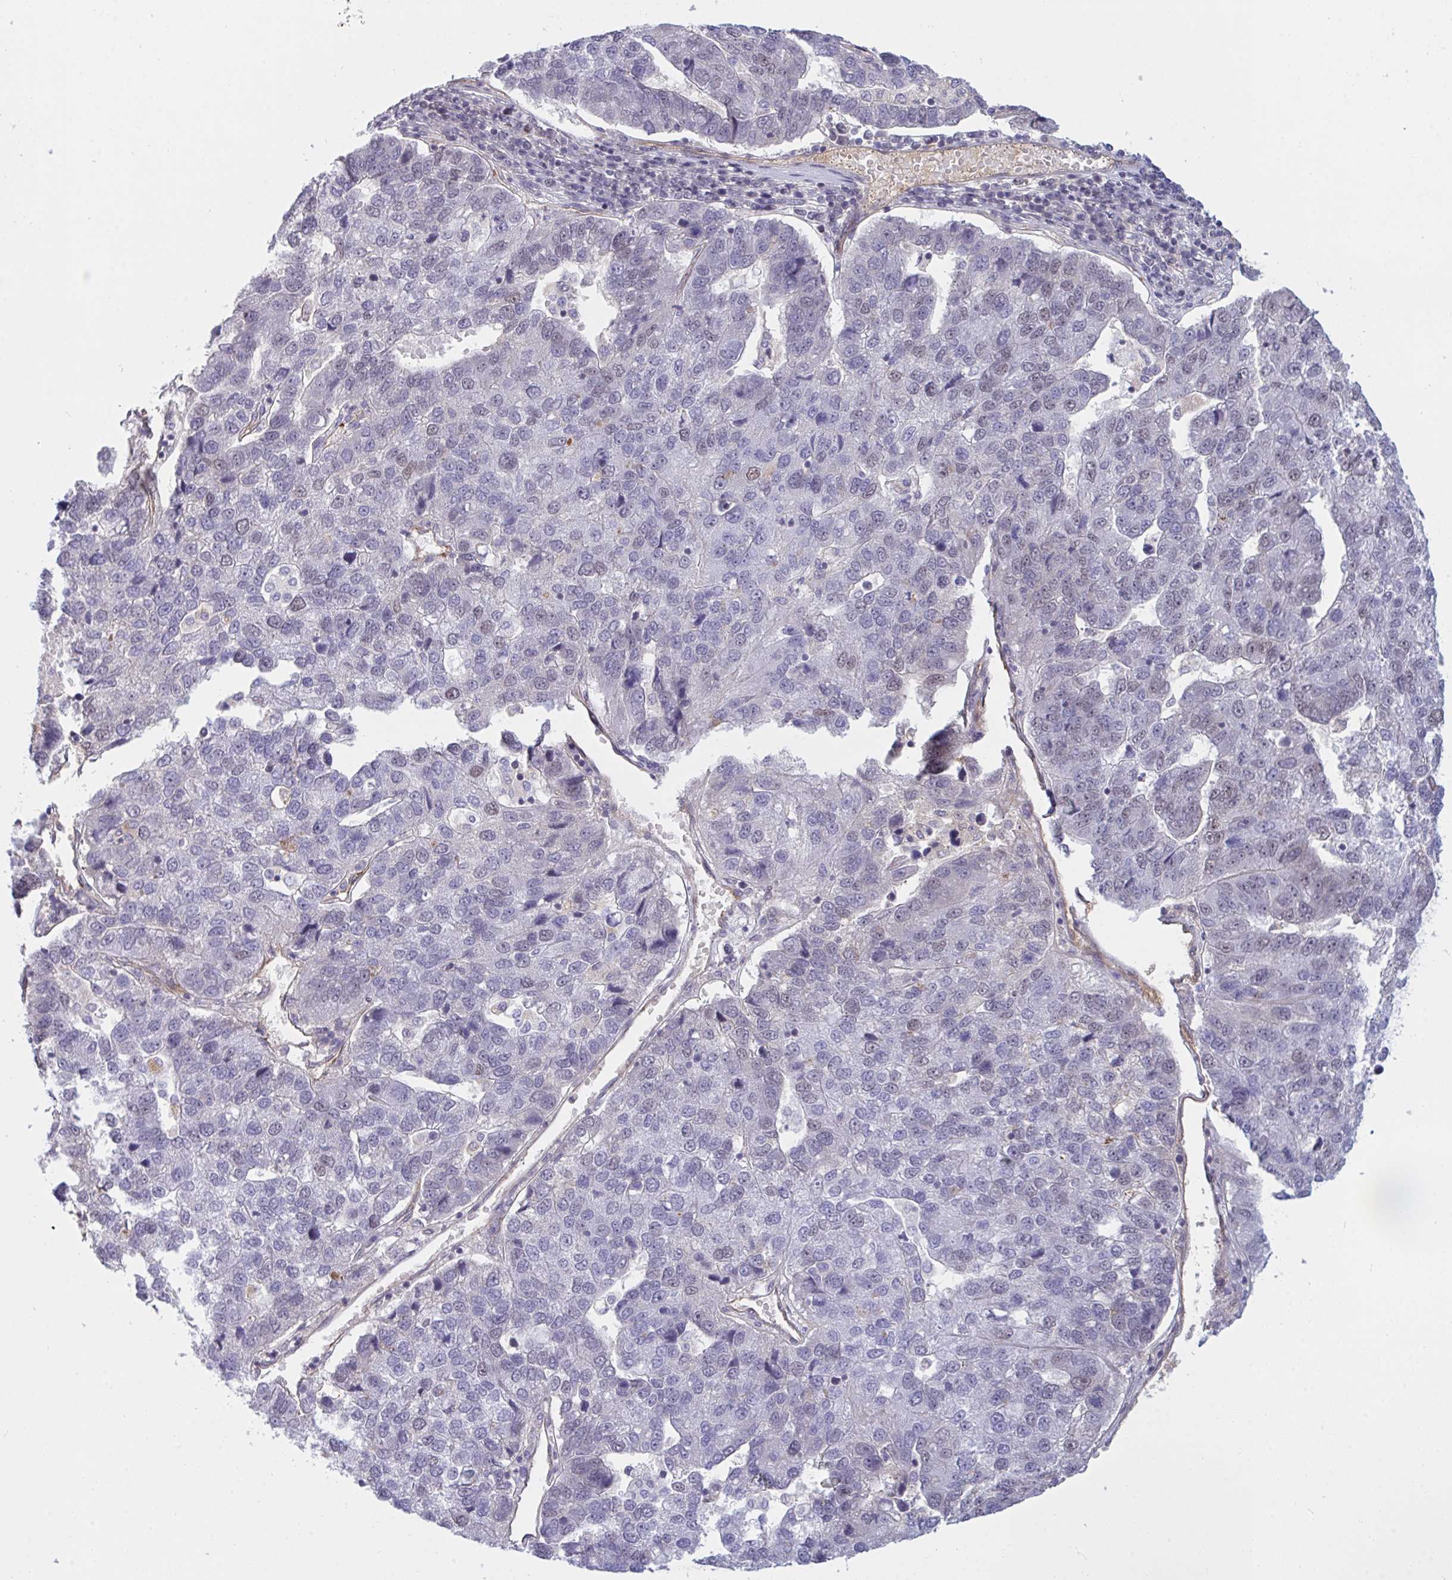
{"staining": {"intensity": "weak", "quantity": "<25%", "location": "nuclear"}, "tissue": "pancreatic cancer", "cell_type": "Tumor cells", "image_type": "cancer", "snomed": [{"axis": "morphology", "description": "Adenocarcinoma, NOS"}, {"axis": "topography", "description": "Pancreas"}], "caption": "This is a image of immunohistochemistry staining of pancreatic cancer, which shows no staining in tumor cells.", "gene": "DSCAML1", "patient": {"sex": "female", "age": 61}}